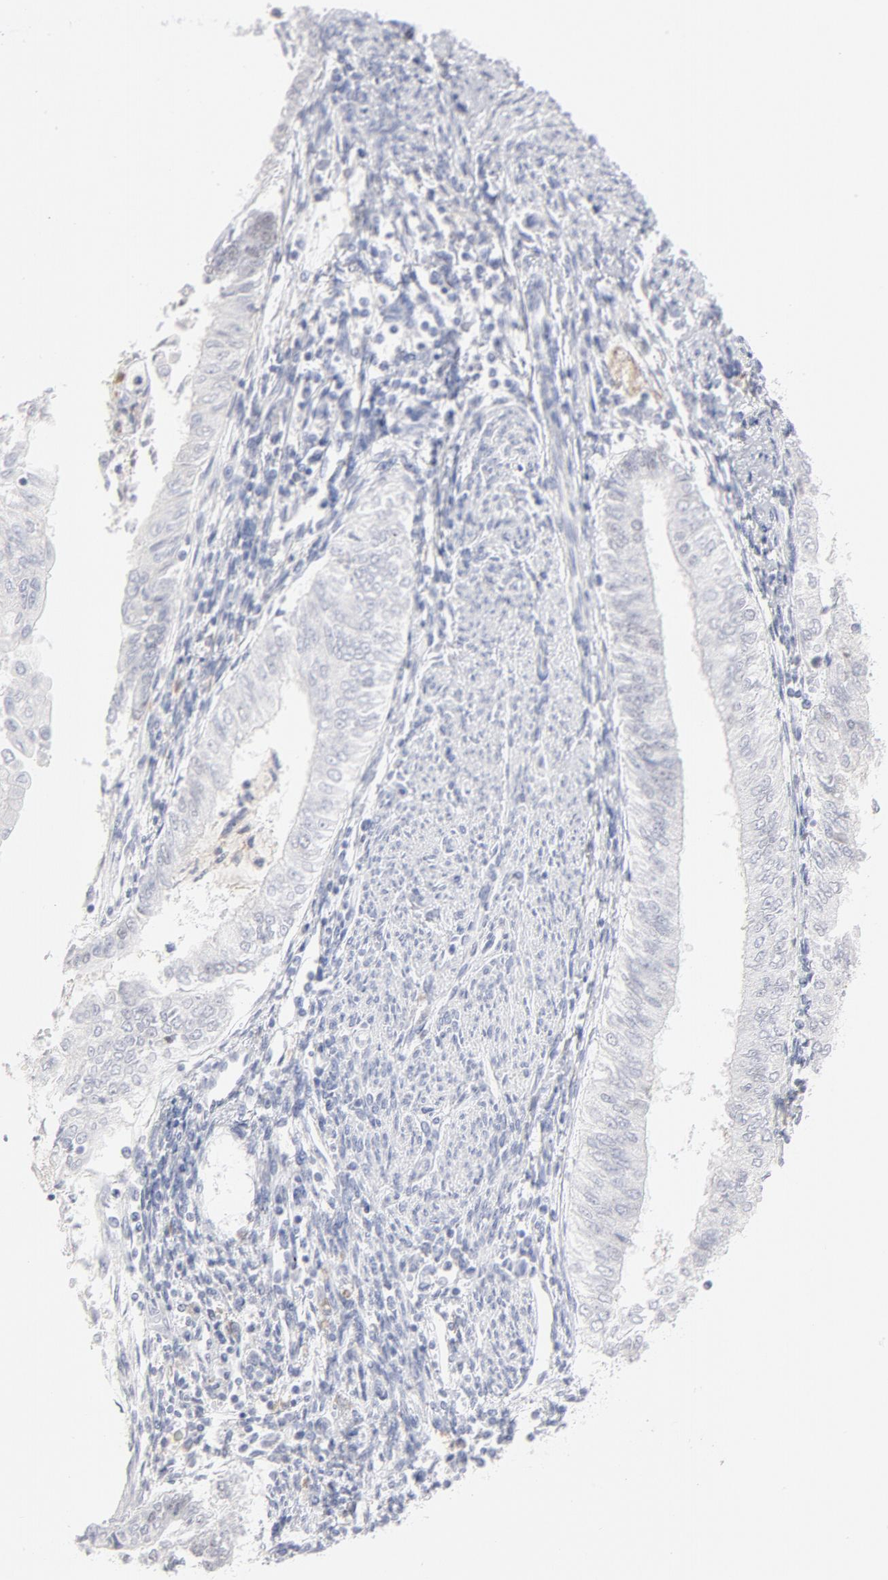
{"staining": {"intensity": "negative", "quantity": "none", "location": "none"}, "tissue": "endometrial cancer", "cell_type": "Tumor cells", "image_type": "cancer", "snomed": [{"axis": "morphology", "description": "Adenocarcinoma, NOS"}, {"axis": "topography", "description": "Endometrium"}], "caption": "Tumor cells show no significant protein expression in adenocarcinoma (endometrial).", "gene": "MCM7", "patient": {"sex": "female", "age": 66}}